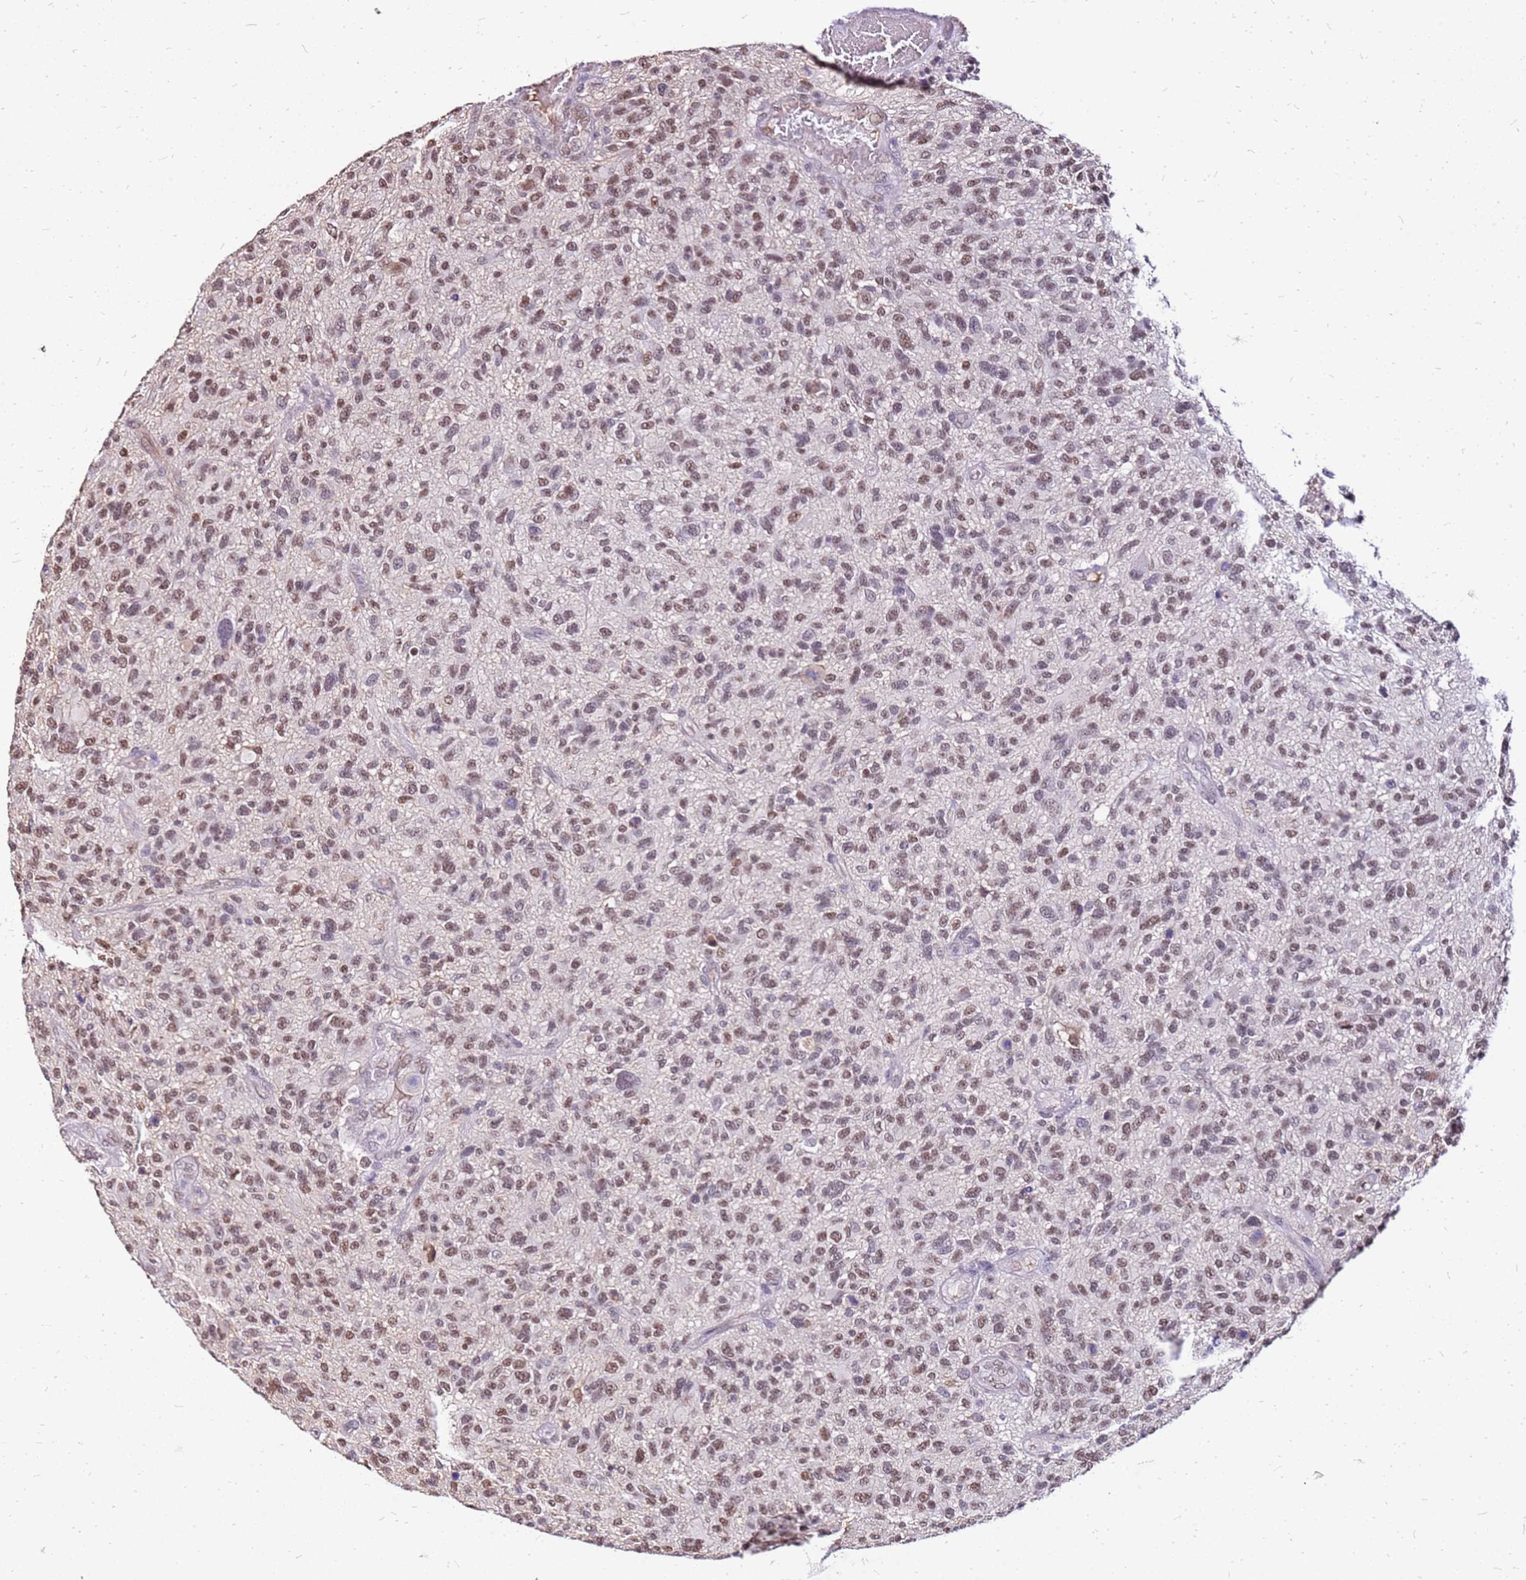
{"staining": {"intensity": "moderate", "quantity": ">75%", "location": "nuclear"}, "tissue": "glioma", "cell_type": "Tumor cells", "image_type": "cancer", "snomed": [{"axis": "morphology", "description": "Glioma, malignant, High grade"}, {"axis": "topography", "description": "Brain"}], "caption": "Tumor cells show medium levels of moderate nuclear staining in about >75% of cells in high-grade glioma (malignant).", "gene": "ALDH1A3", "patient": {"sex": "male", "age": 47}}